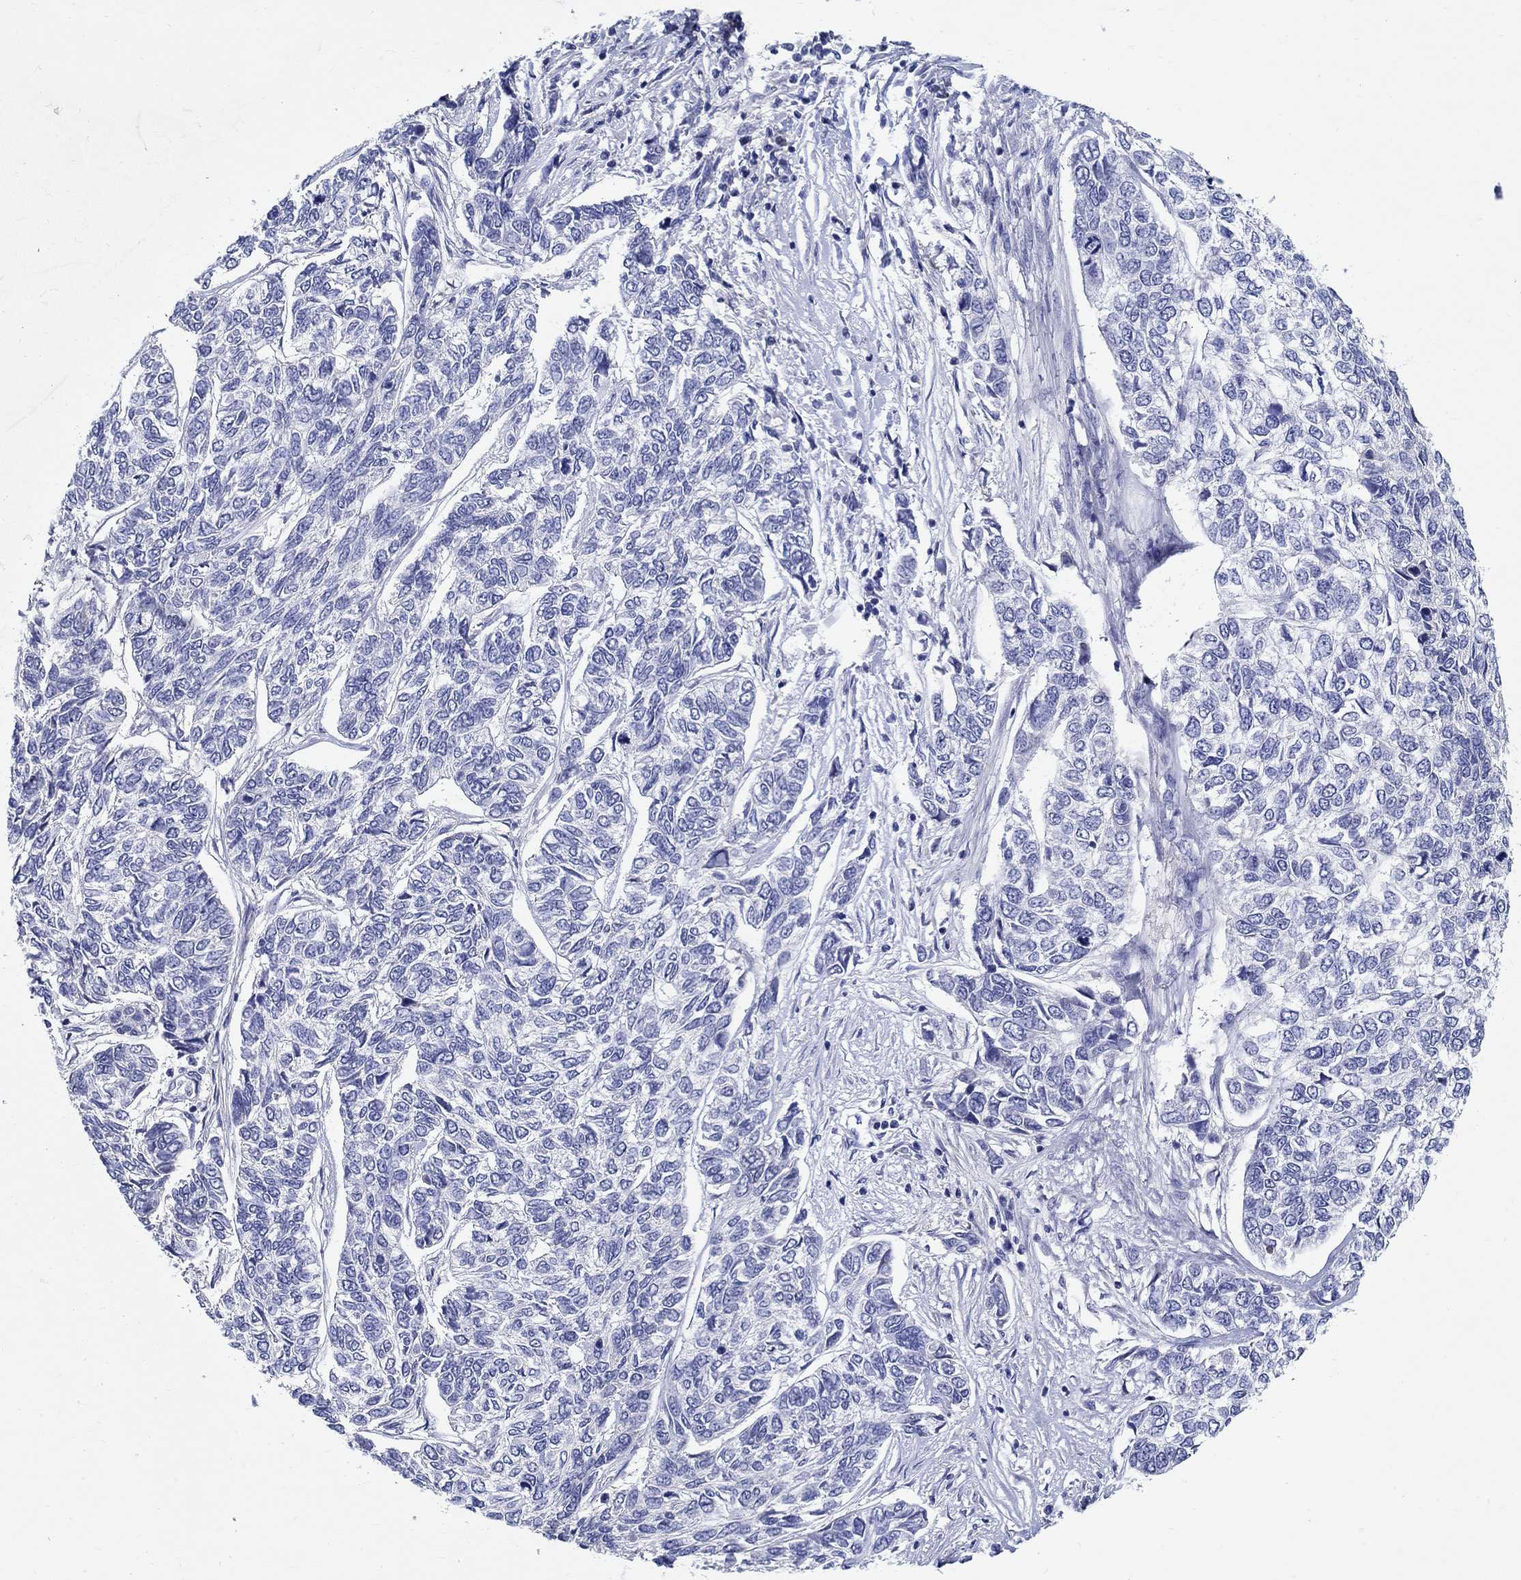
{"staining": {"intensity": "negative", "quantity": "none", "location": "none"}, "tissue": "skin cancer", "cell_type": "Tumor cells", "image_type": "cancer", "snomed": [{"axis": "morphology", "description": "Basal cell carcinoma"}, {"axis": "topography", "description": "Skin"}], "caption": "Tumor cells are negative for protein expression in human skin cancer. Nuclei are stained in blue.", "gene": "CRYGD", "patient": {"sex": "female", "age": 65}}